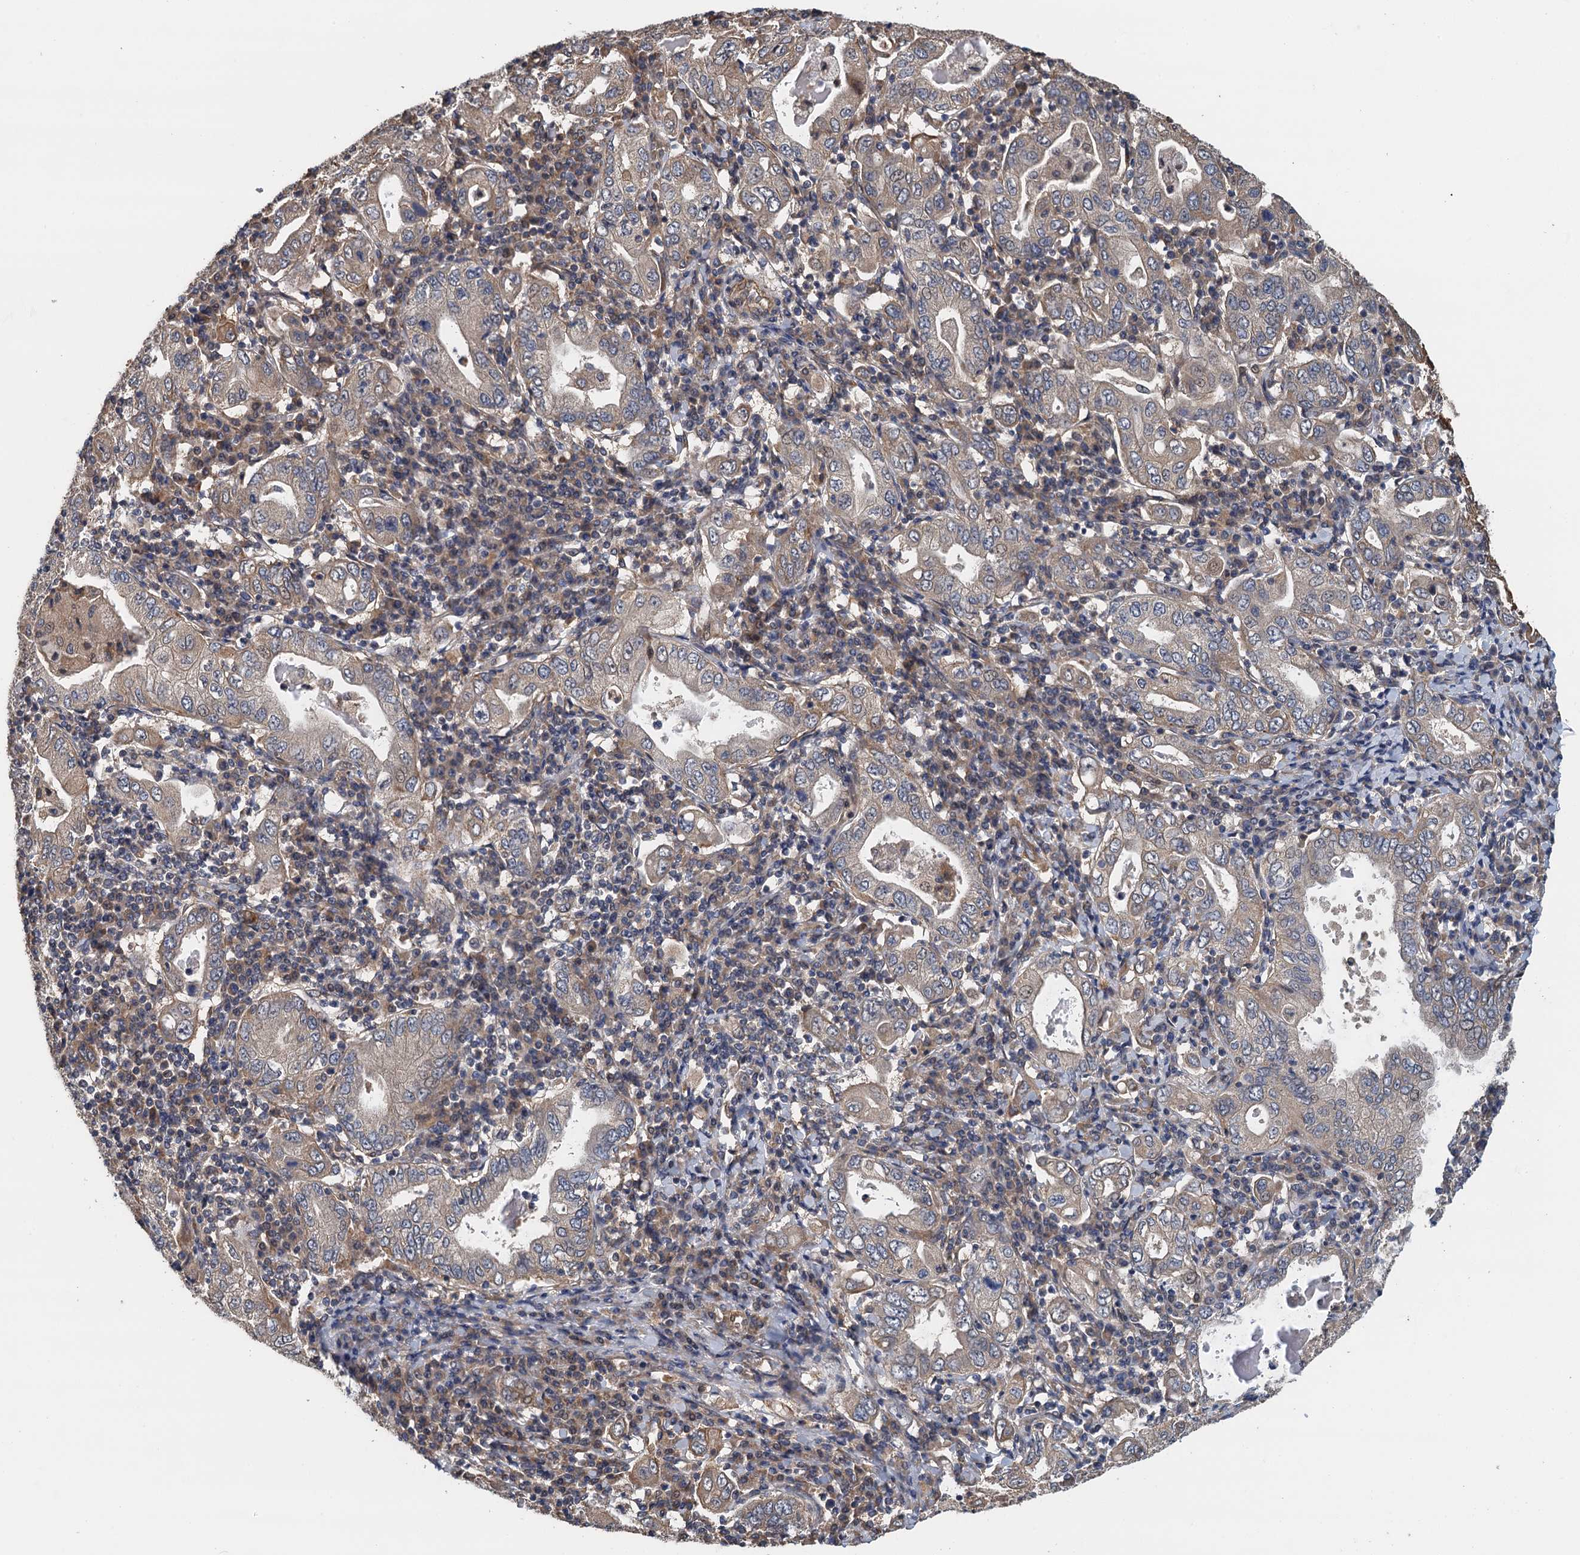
{"staining": {"intensity": "weak", "quantity": ">75%", "location": "cytoplasmic/membranous"}, "tissue": "stomach cancer", "cell_type": "Tumor cells", "image_type": "cancer", "snomed": [{"axis": "morphology", "description": "Normal tissue, NOS"}, {"axis": "morphology", "description": "Adenocarcinoma, NOS"}, {"axis": "topography", "description": "Esophagus"}, {"axis": "topography", "description": "Stomach, upper"}, {"axis": "topography", "description": "Peripheral nerve tissue"}], "caption": "Weak cytoplasmic/membranous expression is identified in about >75% of tumor cells in stomach cancer.", "gene": "MEAK7", "patient": {"sex": "male", "age": 62}}